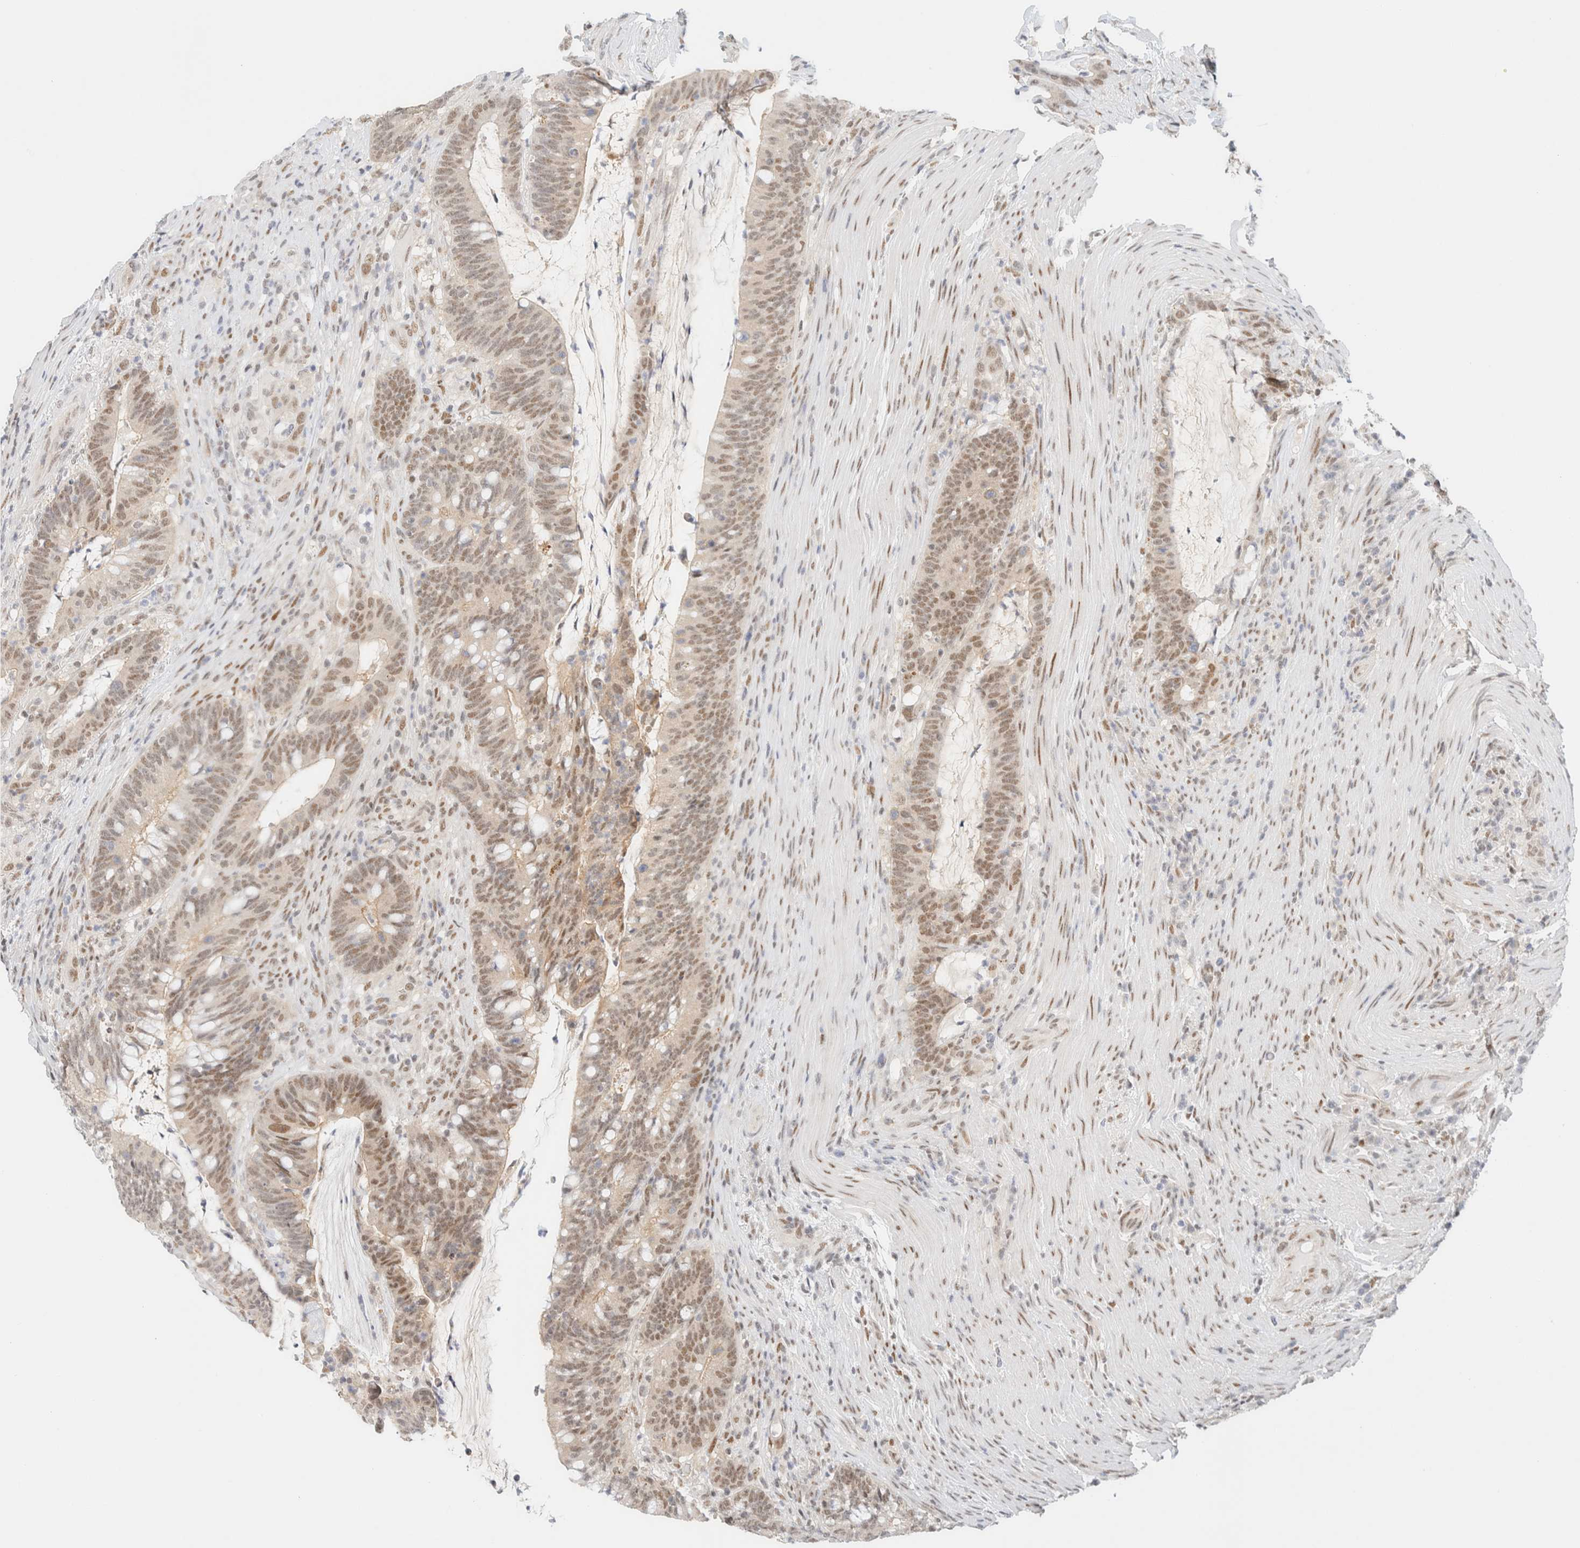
{"staining": {"intensity": "weak", "quantity": "25%-75%", "location": "nuclear"}, "tissue": "colorectal cancer", "cell_type": "Tumor cells", "image_type": "cancer", "snomed": [{"axis": "morphology", "description": "Adenocarcinoma, NOS"}, {"axis": "topography", "description": "Colon"}], "caption": "An image of colorectal cancer stained for a protein demonstrates weak nuclear brown staining in tumor cells.", "gene": "PYGO2", "patient": {"sex": "female", "age": 66}}